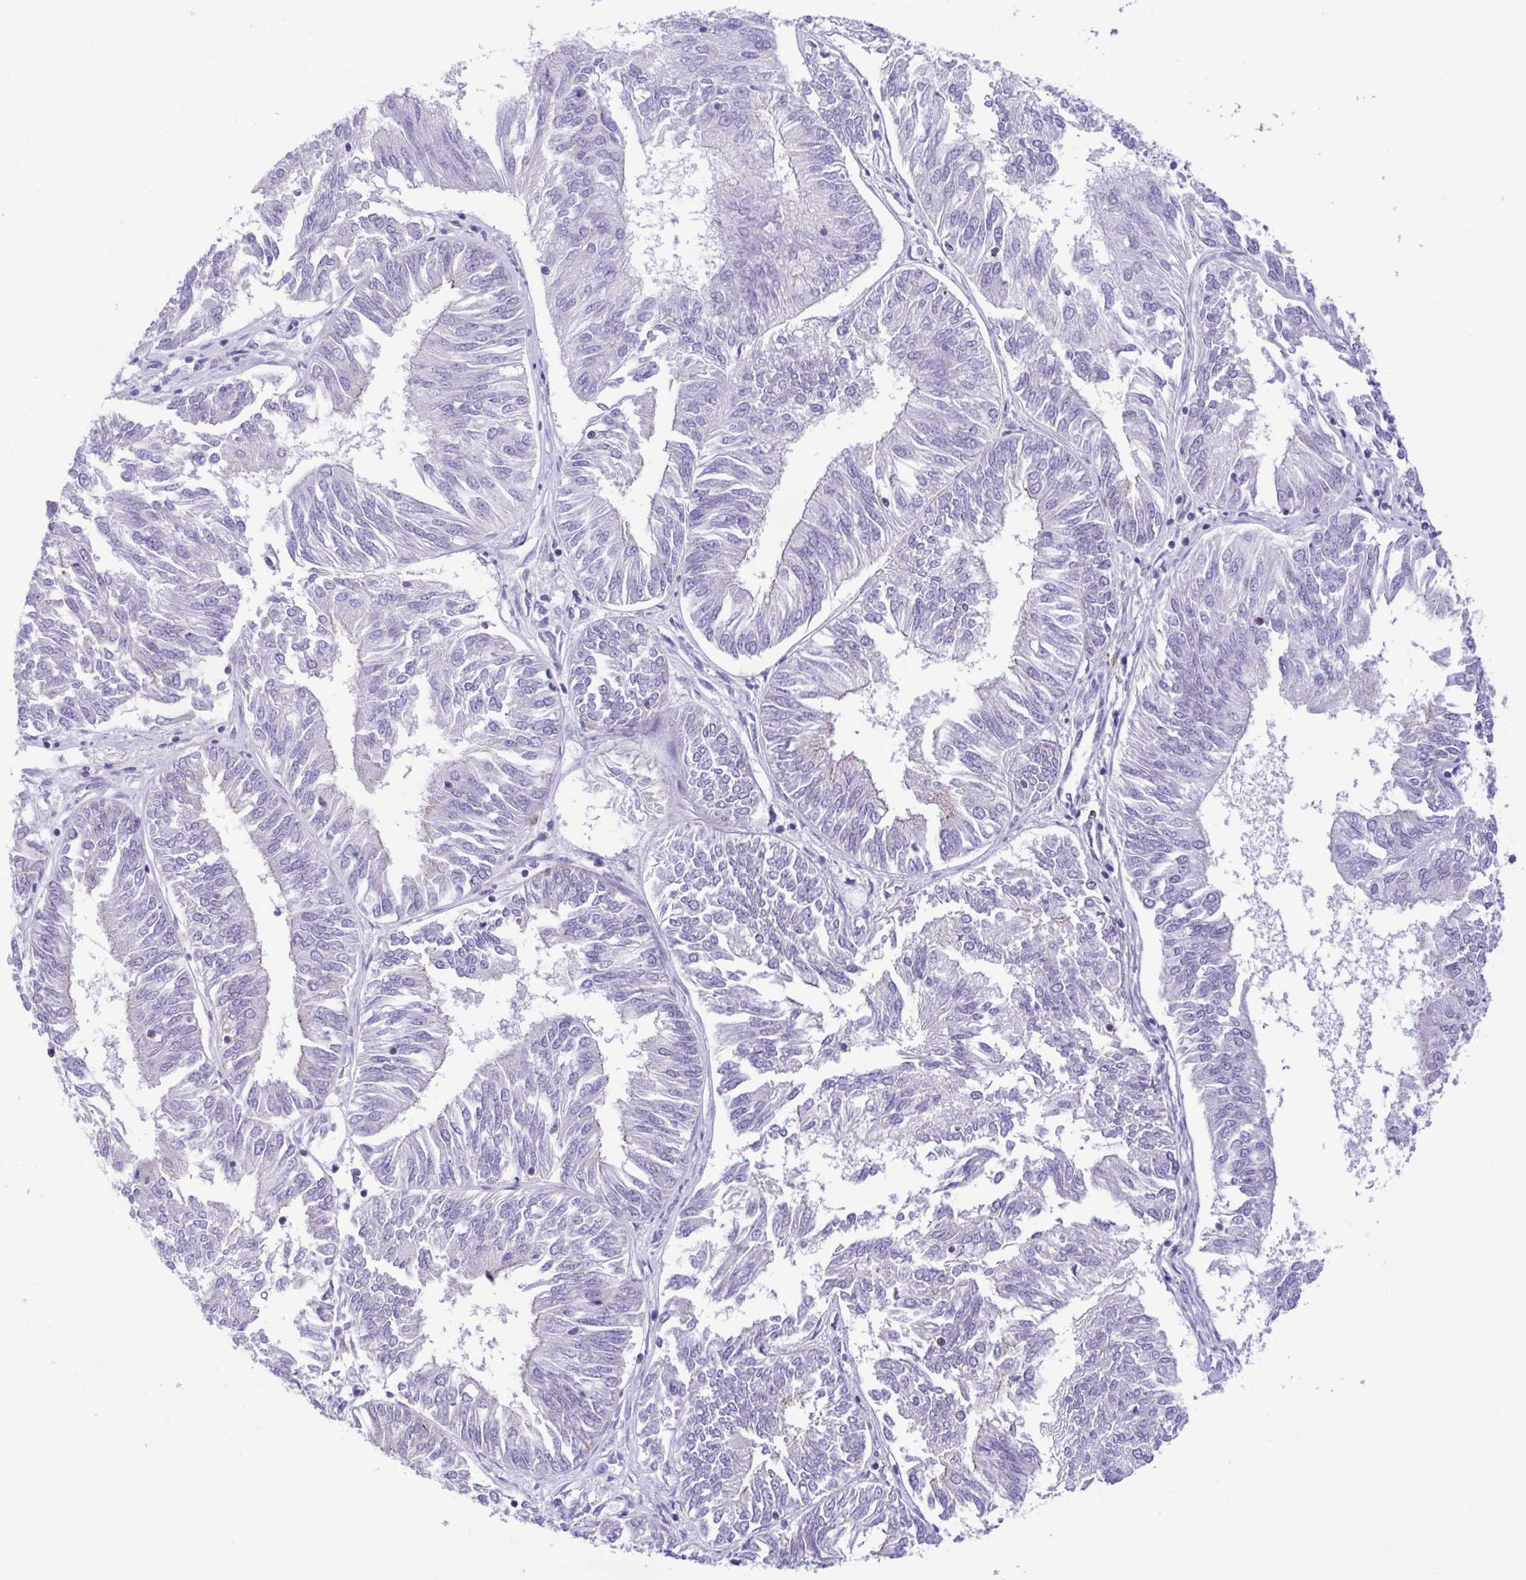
{"staining": {"intensity": "negative", "quantity": "none", "location": "none"}, "tissue": "endometrial cancer", "cell_type": "Tumor cells", "image_type": "cancer", "snomed": [{"axis": "morphology", "description": "Adenocarcinoma, NOS"}, {"axis": "topography", "description": "Endometrium"}], "caption": "Immunohistochemistry (IHC) photomicrograph of adenocarcinoma (endometrial) stained for a protein (brown), which reveals no staining in tumor cells.", "gene": "GPR182", "patient": {"sex": "female", "age": 58}}